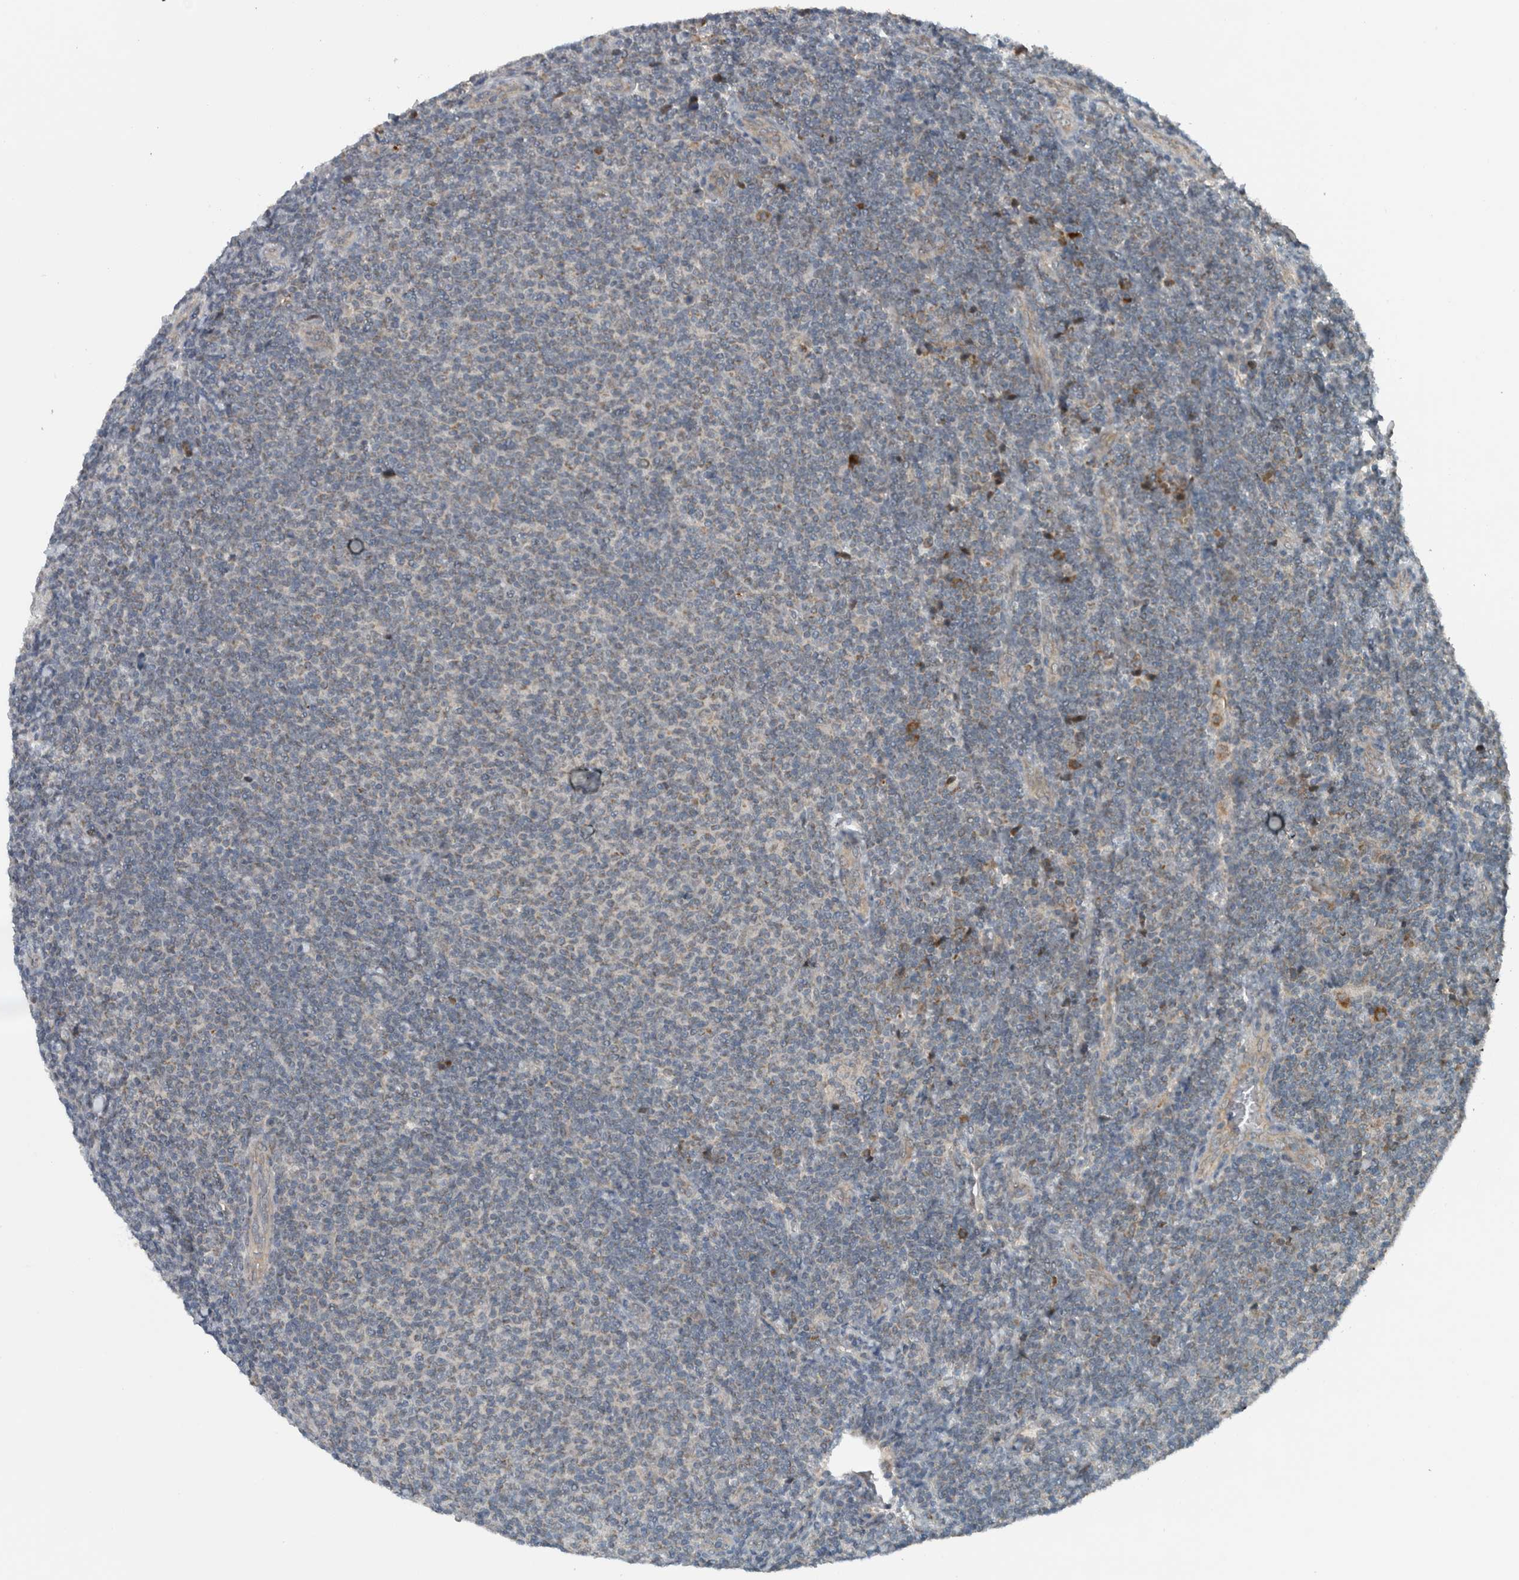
{"staining": {"intensity": "negative", "quantity": "none", "location": "none"}, "tissue": "lymphoma", "cell_type": "Tumor cells", "image_type": "cancer", "snomed": [{"axis": "morphology", "description": "Malignant lymphoma, non-Hodgkin's type, Low grade"}, {"axis": "topography", "description": "Lymph node"}], "caption": "The IHC image has no significant expression in tumor cells of malignant lymphoma, non-Hodgkin's type (low-grade) tissue. (DAB (3,3'-diaminobenzidine) IHC visualized using brightfield microscopy, high magnification).", "gene": "GBA2", "patient": {"sex": "male", "age": 66}}